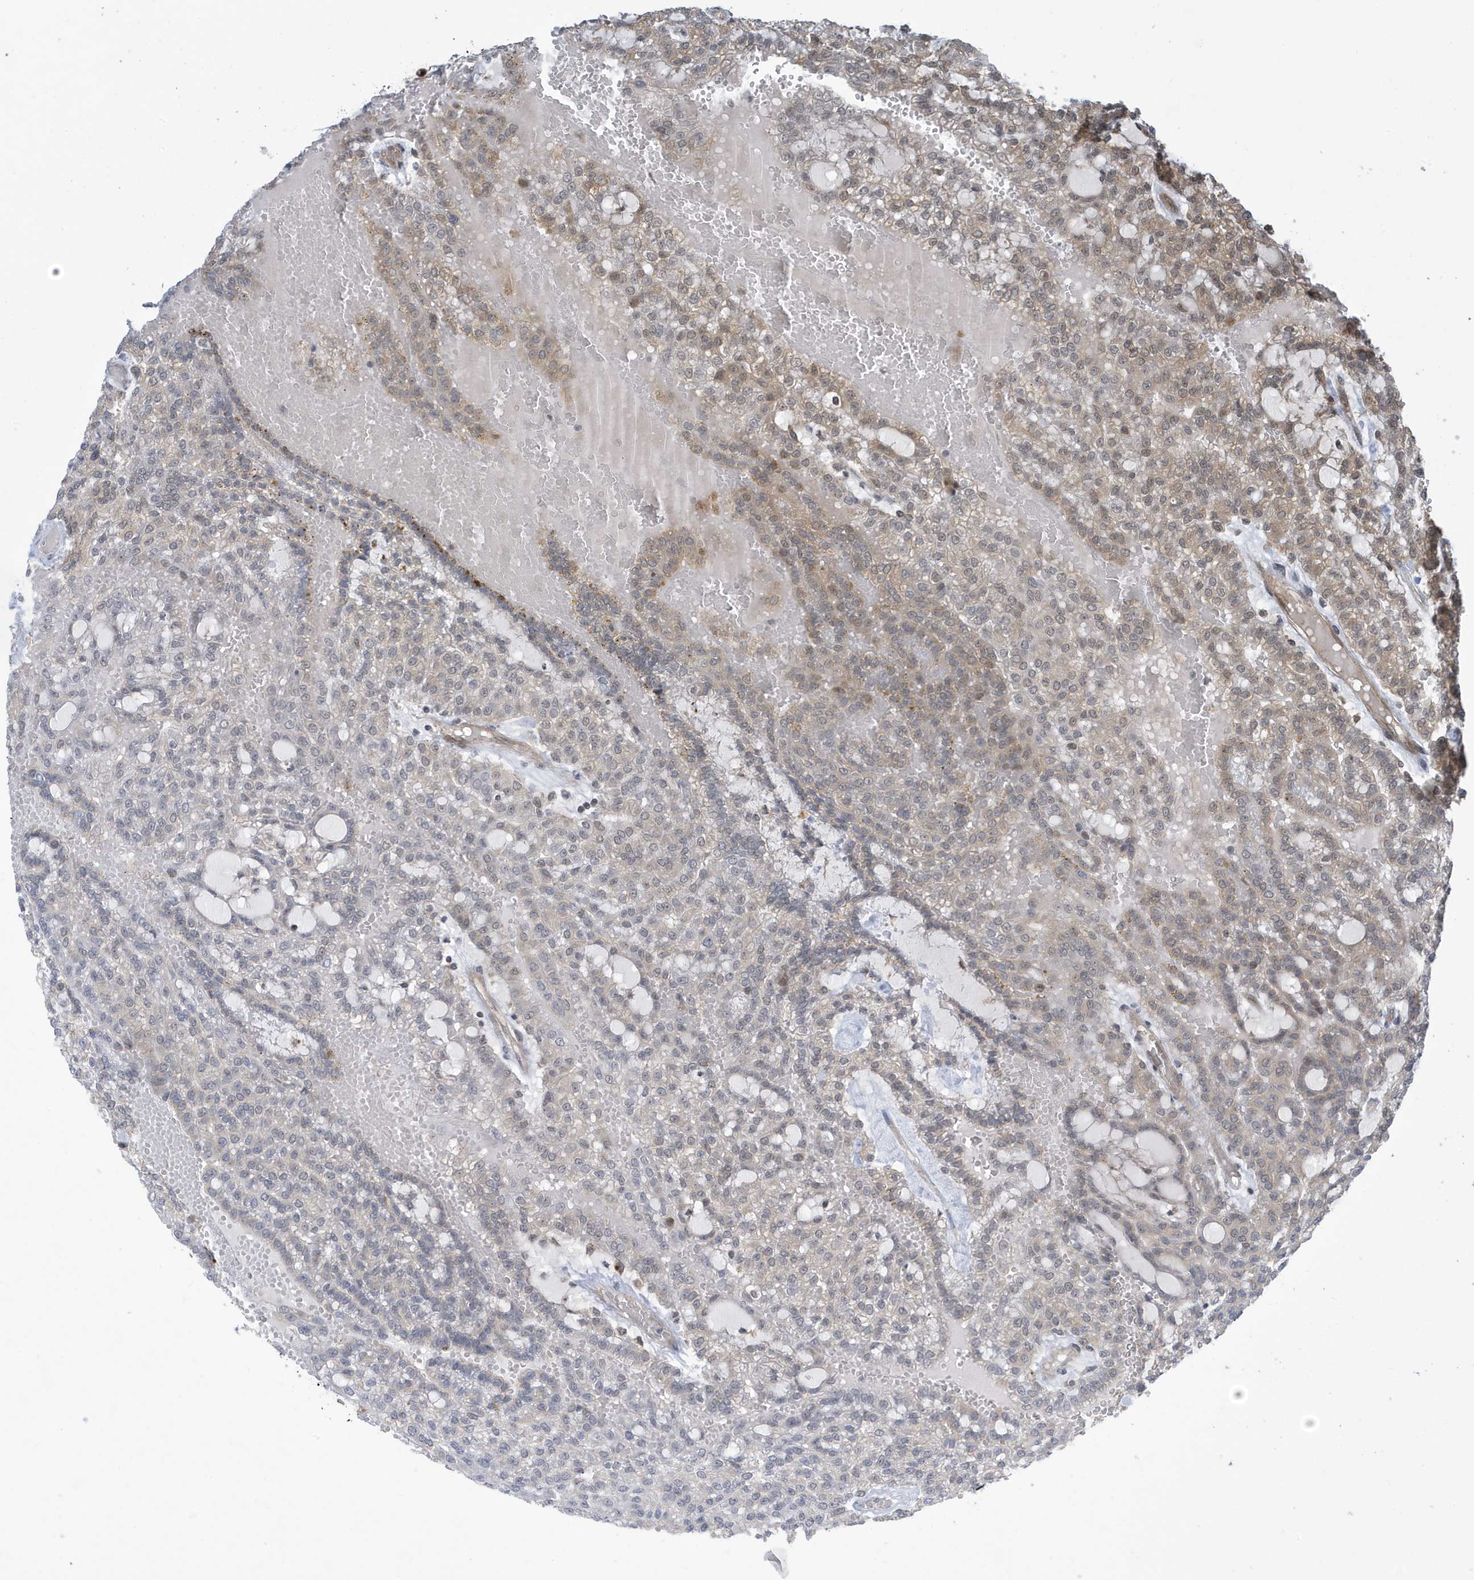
{"staining": {"intensity": "moderate", "quantity": "<25%", "location": "cytoplasmic/membranous,nuclear"}, "tissue": "renal cancer", "cell_type": "Tumor cells", "image_type": "cancer", "snomed": [{"axis": "morphology", "description": "Adenocarcinoma, NOS"}, {"axis": "topography", "description": "Kidney"}], "caption": "This histopathology image reveals renal adenocarcinoma stained with immunohistochemistry (IHC) to label a protein in brown. The cytoplasmic/membranous and nuclear of tumor cells show moderate positivity for the protein. Nuclei are counter-stained blue.", "gene": "NCOA7", "patient": {"sex": "male", "age": 63}}